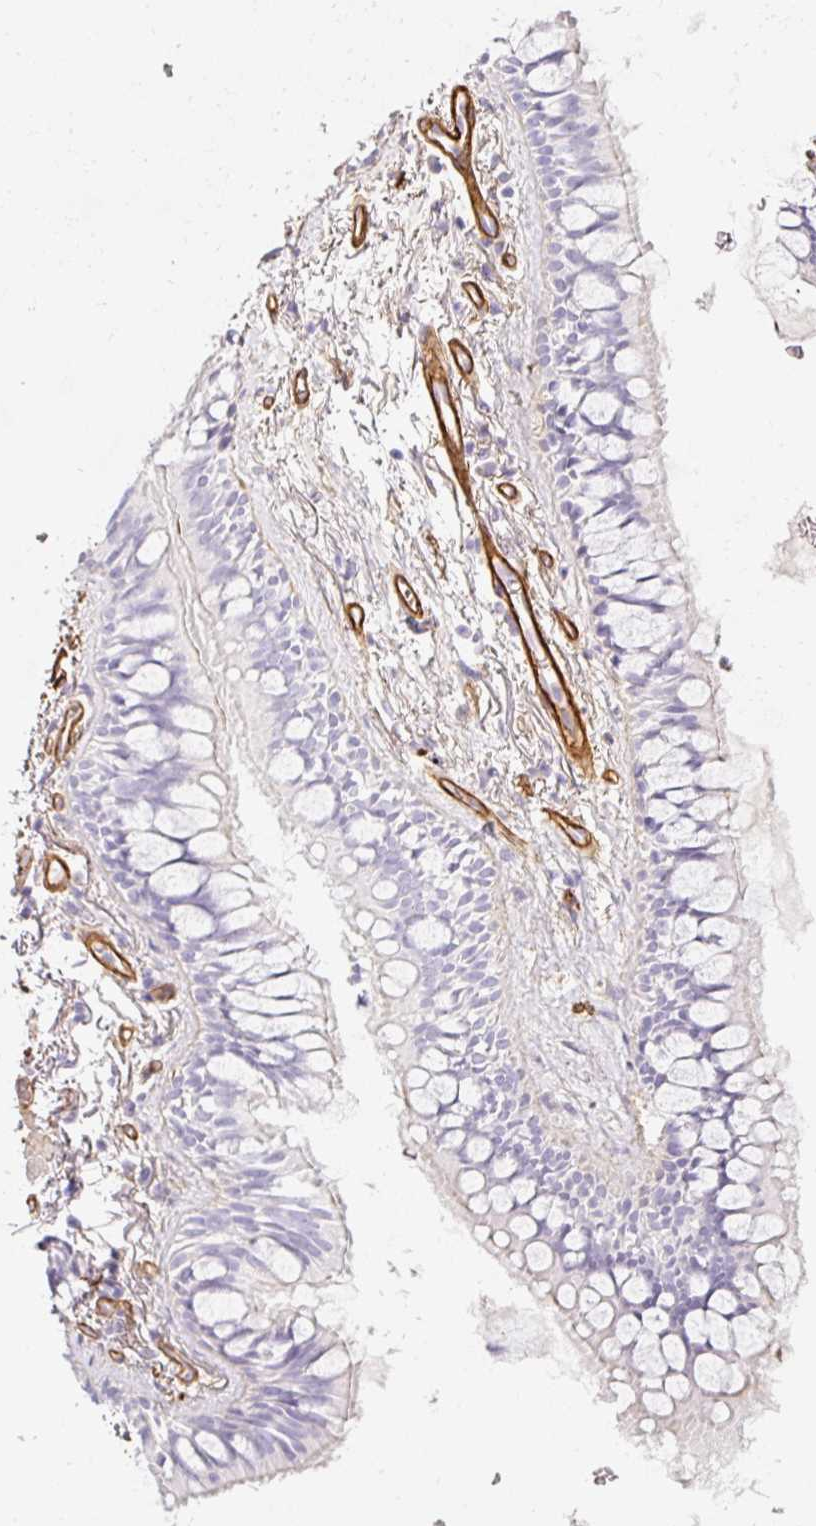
{"staining": {"intensity": "negative", "quantity": "none", "location": "none"}, "tissue": "soft tissue", "cell_type": "Chondrocytes", "image_type": "normal", "snomed": [{"axis": "morphology", "description": "Normal tissue, NOS"}, {"axis": "topography", "description": "Bronchus"}], "caption": "The photomicrograph demonstrates no significant positivity in chondrocytes of soft tissue.", "gene": "LOXL4", "patient": {"sex": "male", "age": 70}}